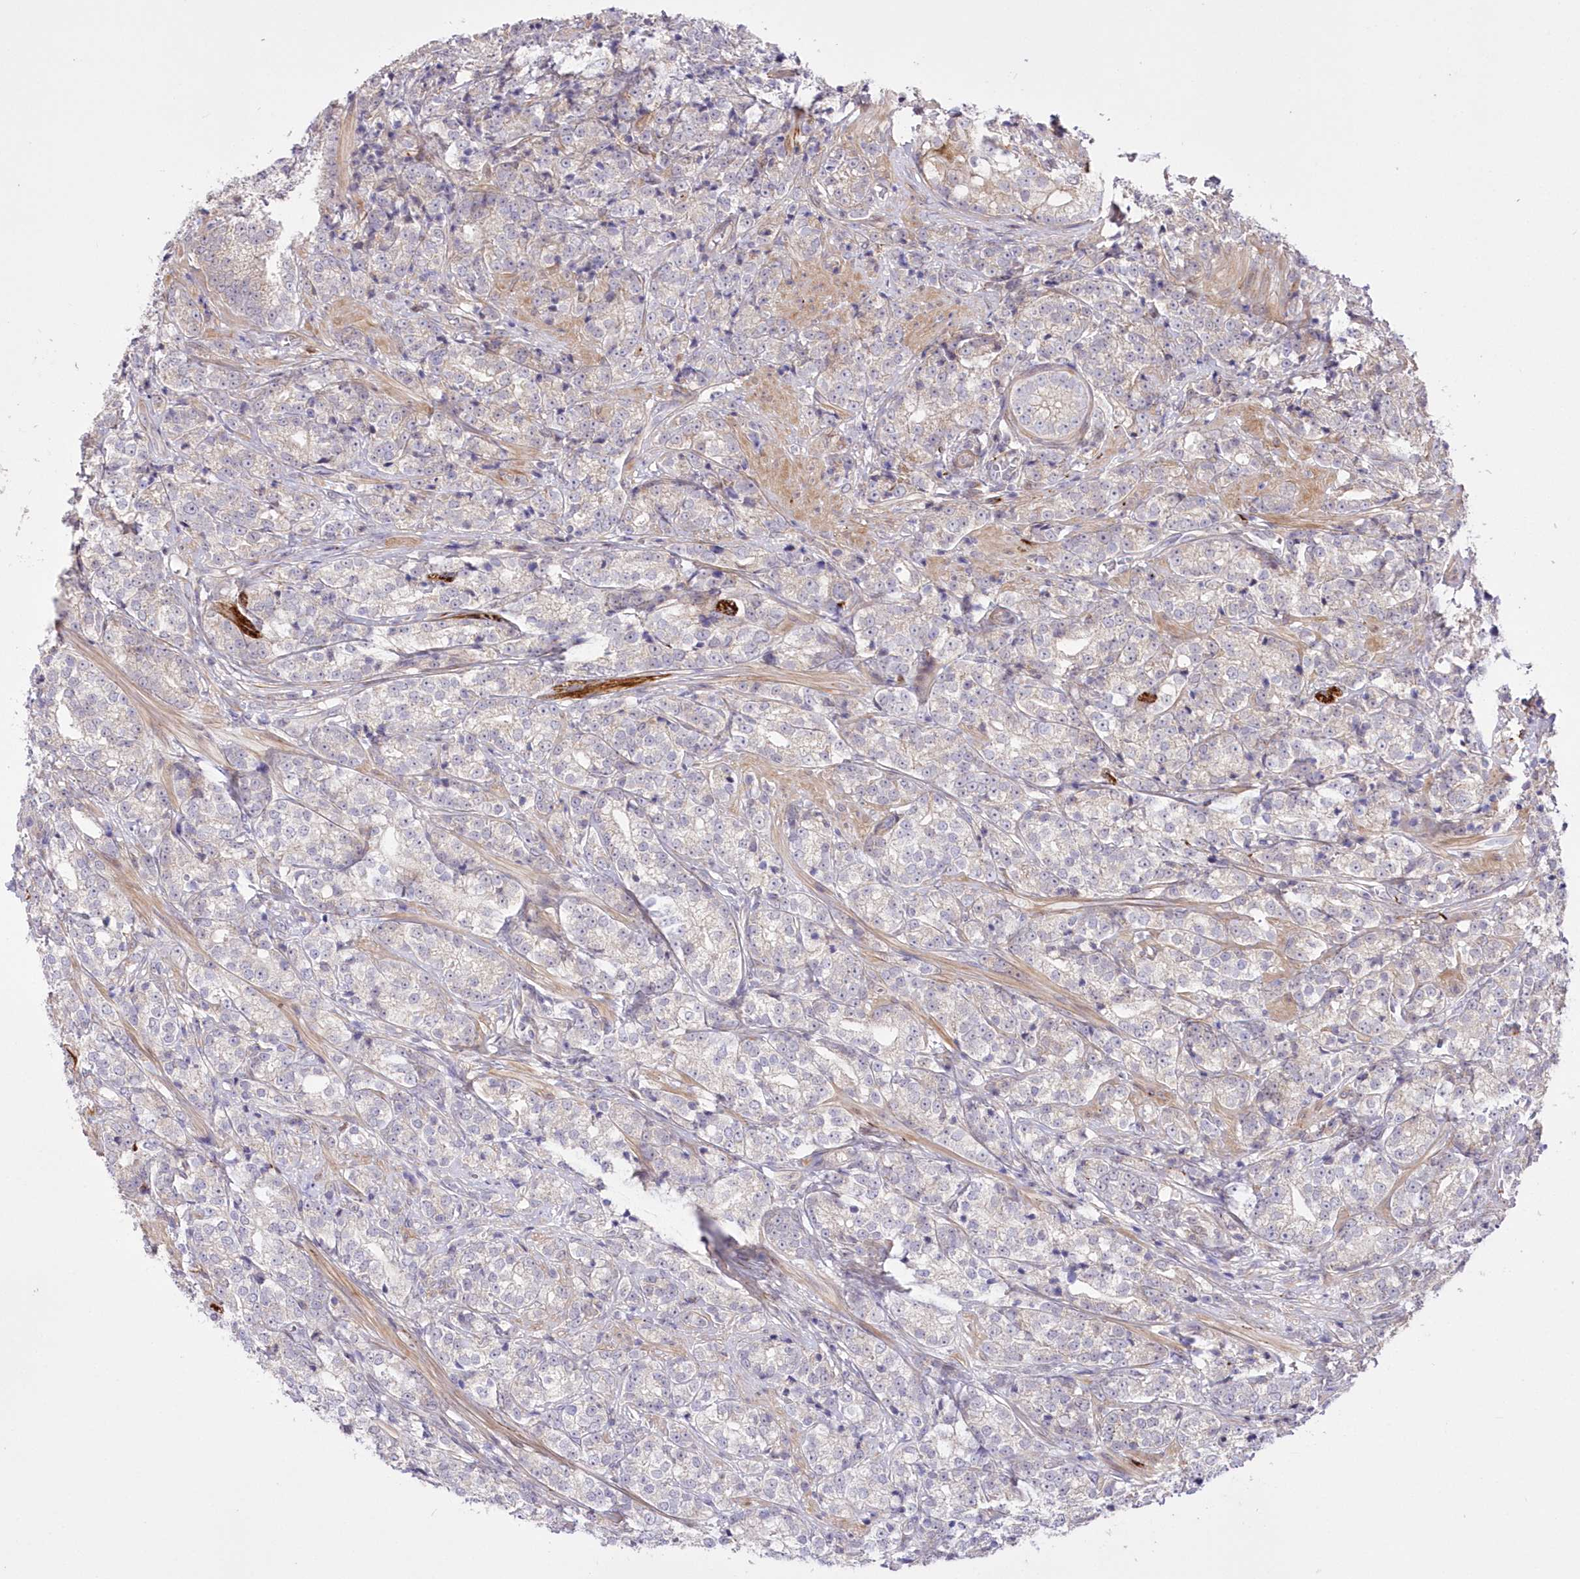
{"staining": {"intensity": "negative", "quantity": "none", "location": "none"}, "tissue": "prostate cancer", "cell_type": "Tumor cells", "image_type": "cancer", "snomed": [{"axis": "morphology", "description": "Adenocarcinoma, High grade"}, {"axis": "topography", "description": "Prostate"}], "caption": "Immunohistochemistry of human prostate cancer (adenocarcinoma (high-grade)) shows no positivity in tumor cells.", "gene": "FAM241B", "patient": {"sex": "male", "age": 69}}